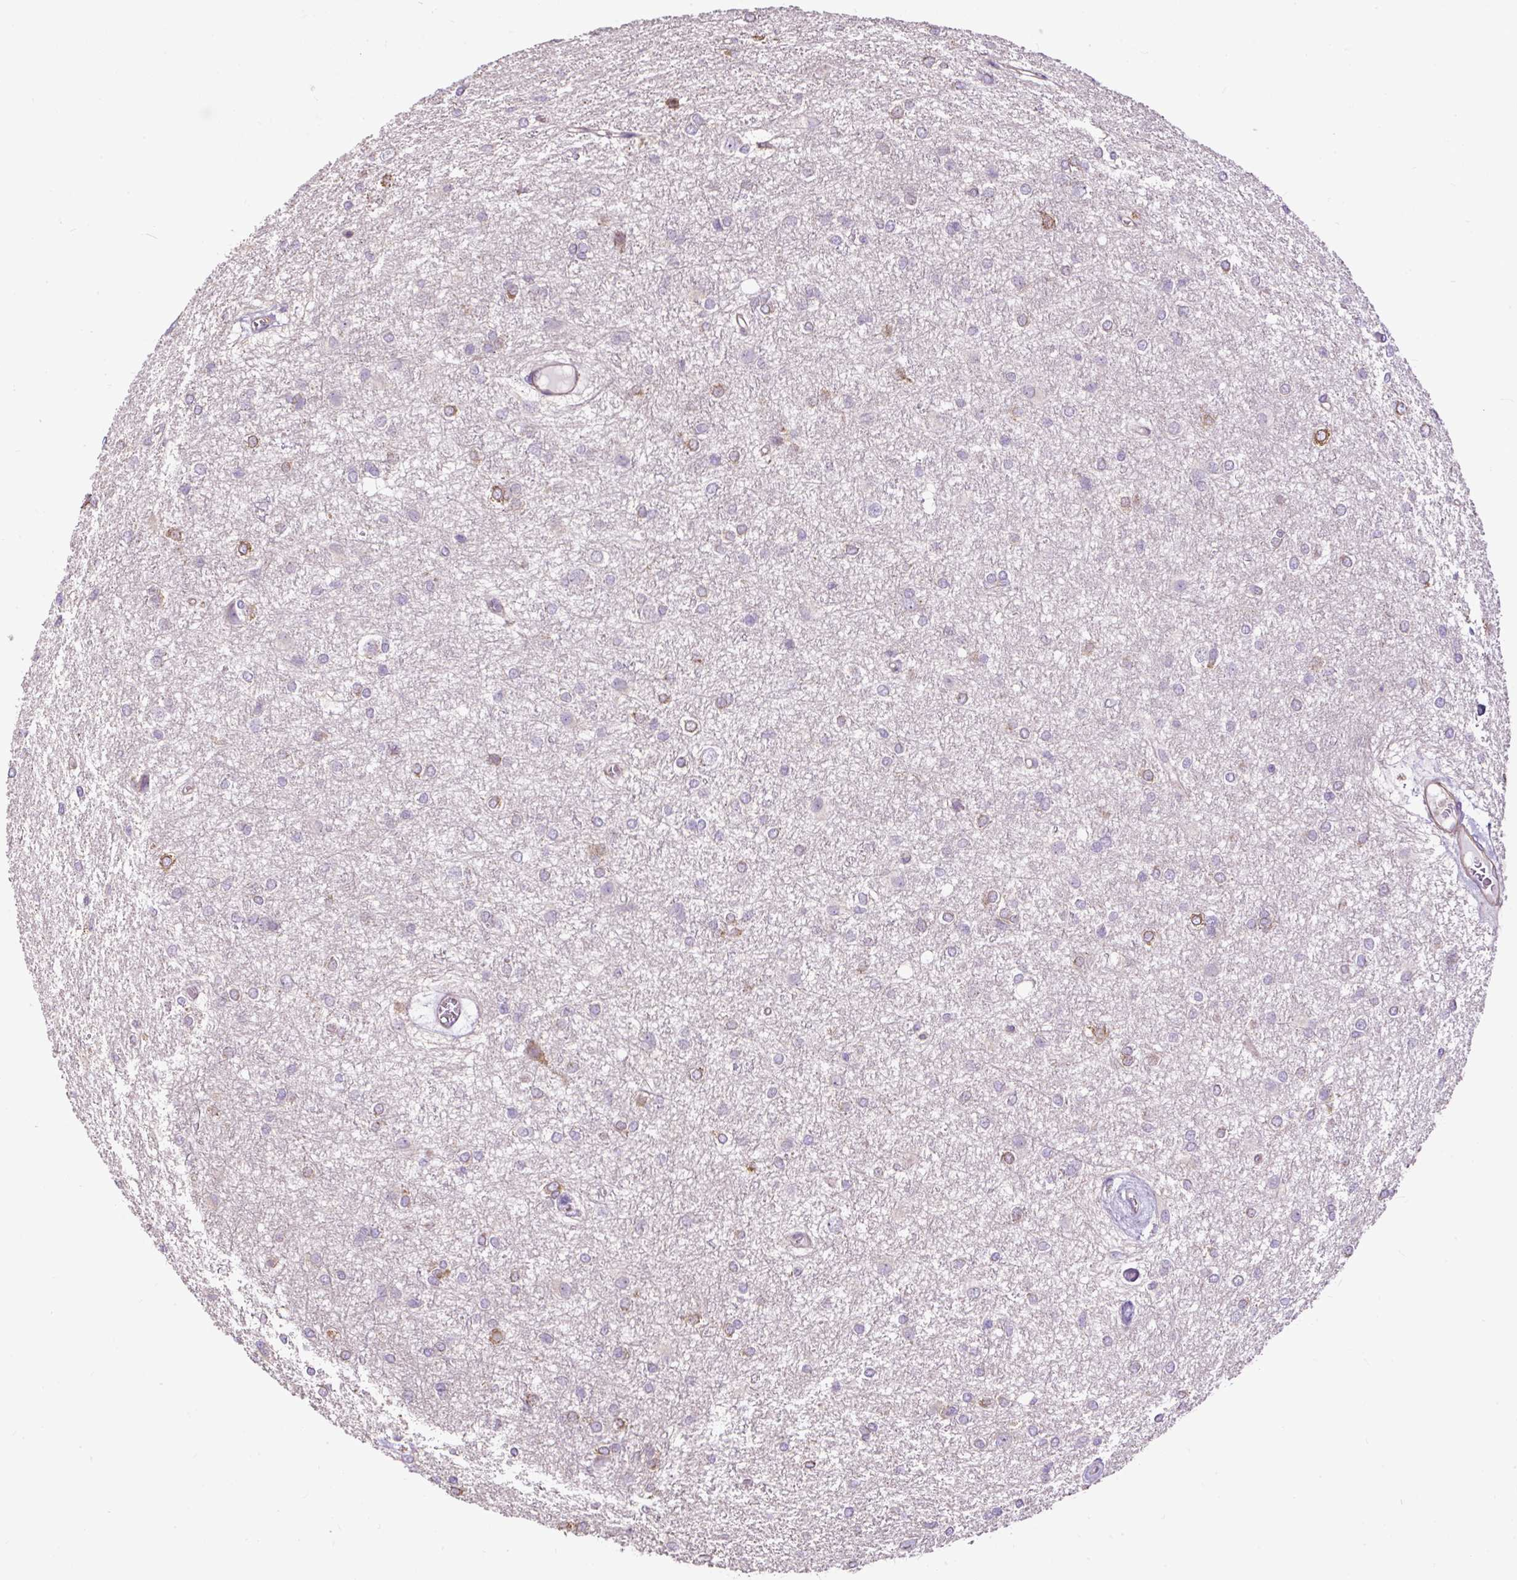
{"staining": {"intensity": "moderate", "quantity": "<25%", "location": "cytoplasmic/membranous"}, "tissue": "glioma", "cell_type": "Tumor cells", "image_type": "cancer", "snomed": [{"axis": "morphology", "description": "Glioma, malignant, High grade"}, {"axis": "topography", "description": "Brain"}], "caption": "High-grade glioma (malignant) was stained to show a protein in brown. There is low levels of moderate cytoplasmic/membranous staining in approximately <25% of tumor cells.", "gene": "PDIA2", "patient": {"sex": "female", "age": 50}}